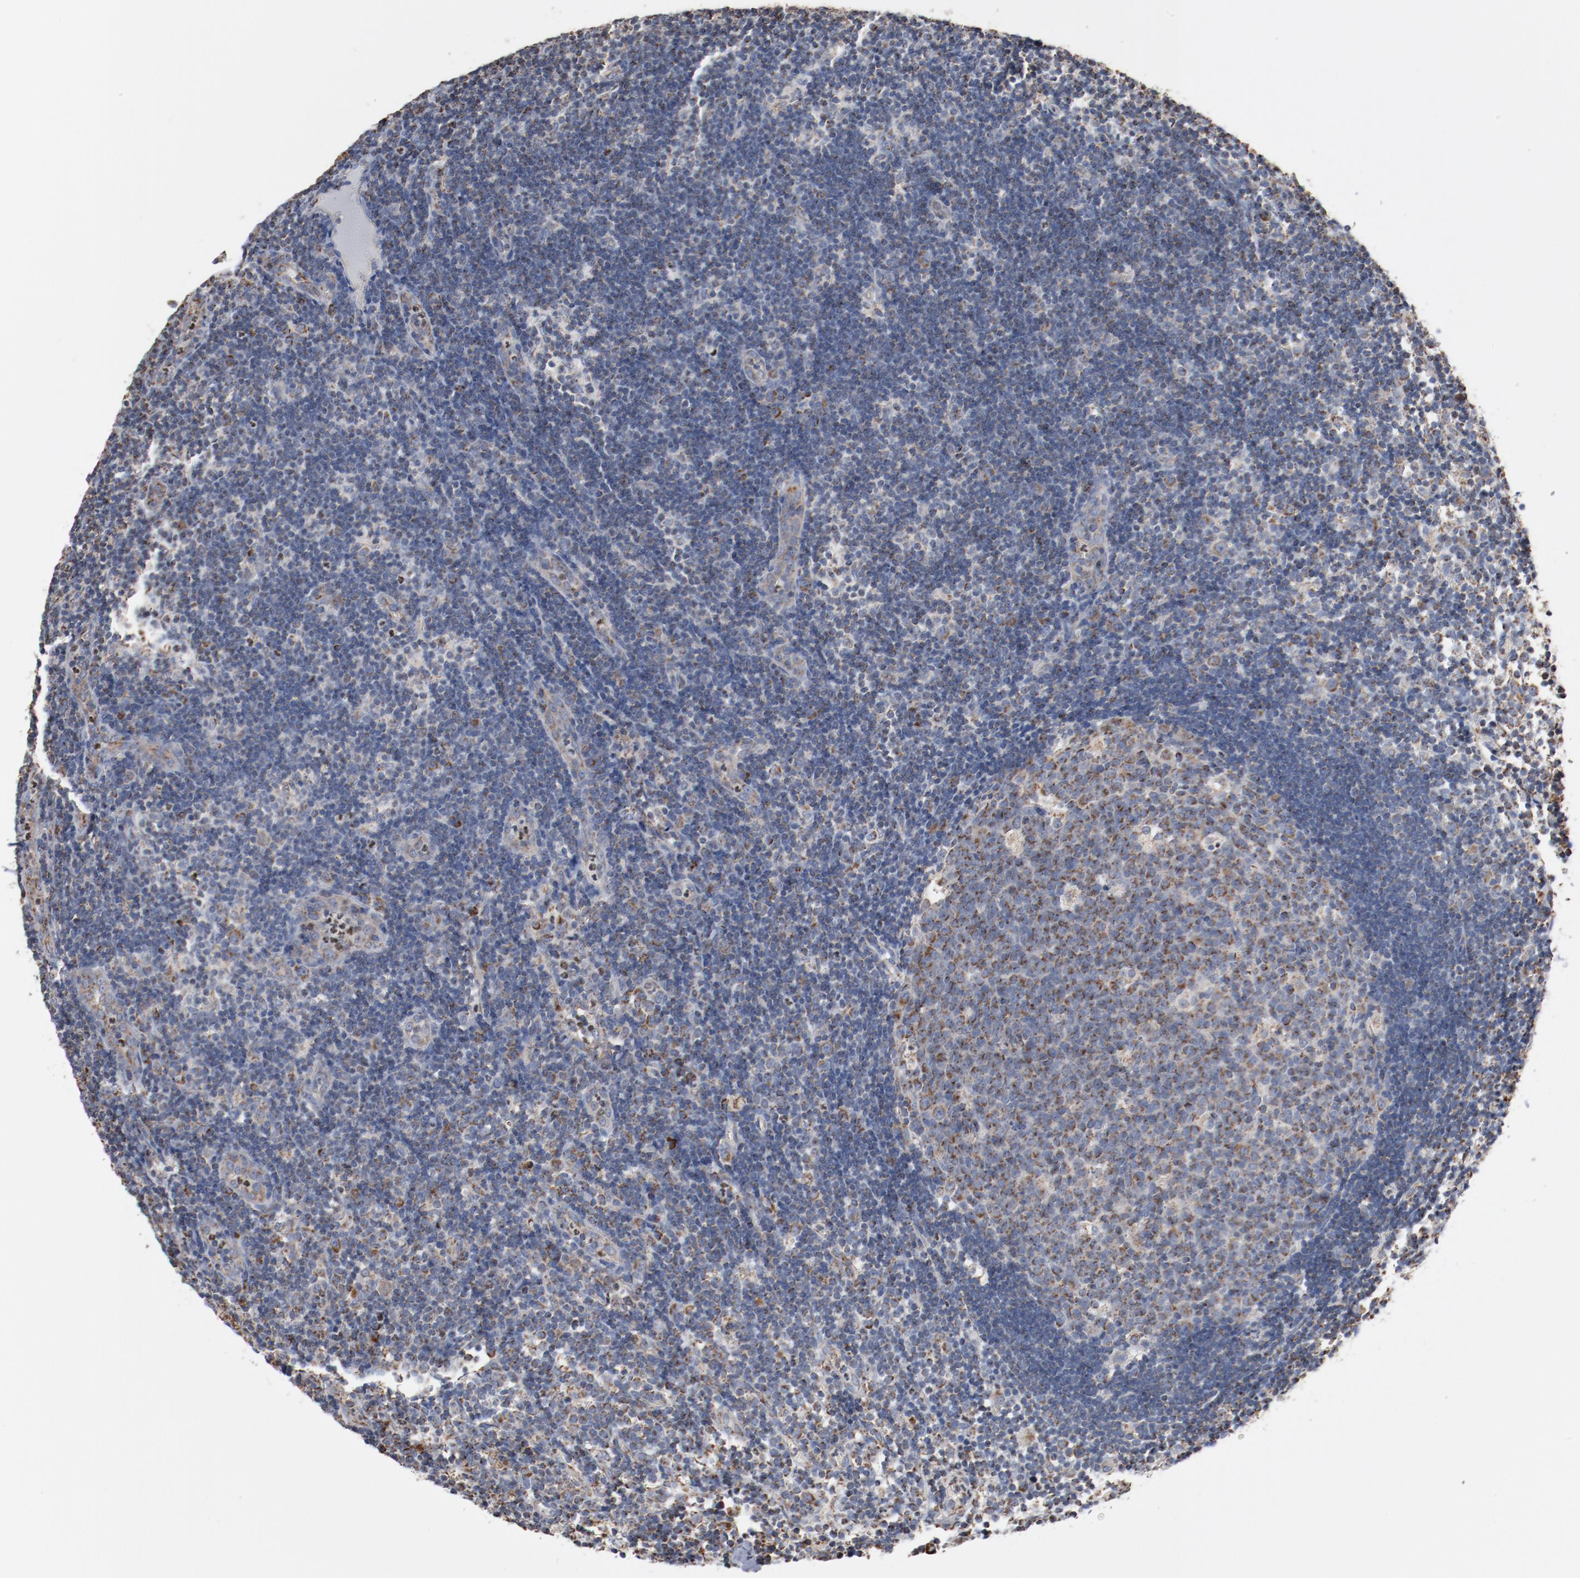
{"staining": {"intensity": "moderate", "quantity": ">75%", "location": "cytoplasmic/membranous"}, "tissue": "lymph node", "cell_type": "Germinal center cells", "image_type": "normal", "snomed": [{"axis": "morphology", "description": "Normal tissue, NOS"}, {"axis": "morphology", "description": "Inflammation, NOS"}, {"axis": "topography", "description": "Lymph node"}, {"axis": "topography", "description": "Salivary gland"}], "caption": "Immunohistochemistry (IHC) image of benign lymph node stained for a protein (brown), which exhibits medium levels of moderate cytoplasmic/membranous expression in approximately >75% of germinal center cells.", "gene": "NDUFS4", "patient": {"sex": "male", "age": 3}}